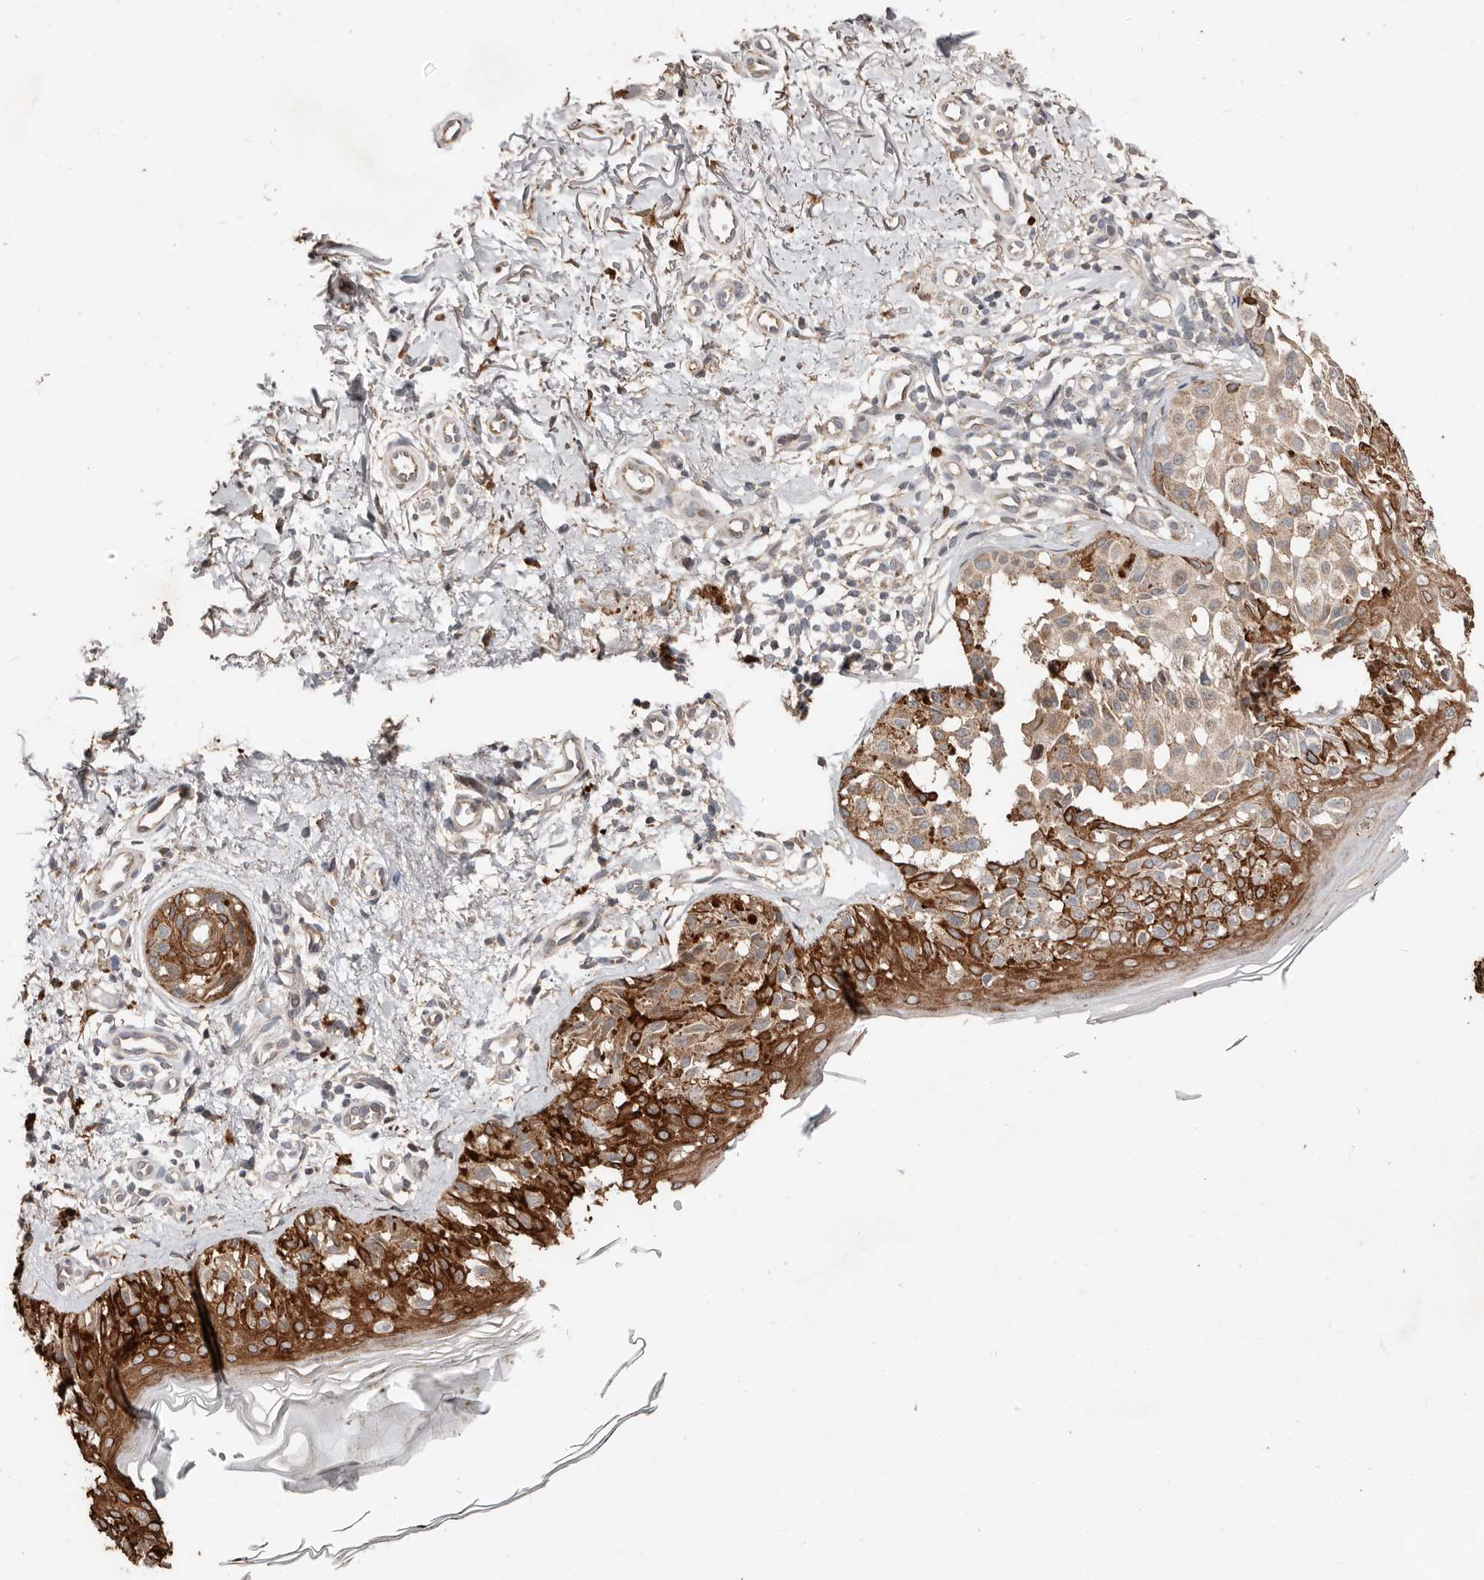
{"staining": {"intensity": "weak", "quantity": ">75%", "location": "cytoplasmic/membranous"}, "tissue": "melanoma", "cell_type": "Tumor cells", "image_type": "cancer", "snomed": [{"axis": "morphology", "description": "Malignant melanoma, NOS"}, {"axis": "topography", "description": "Skin"}], "caption": "A brown stain labels weak cytoplasmic/membranous expression of a protein in melanoma tumor cells.", "gene": "SMYD4", "patient": {"sex": "female", "age": 50}}